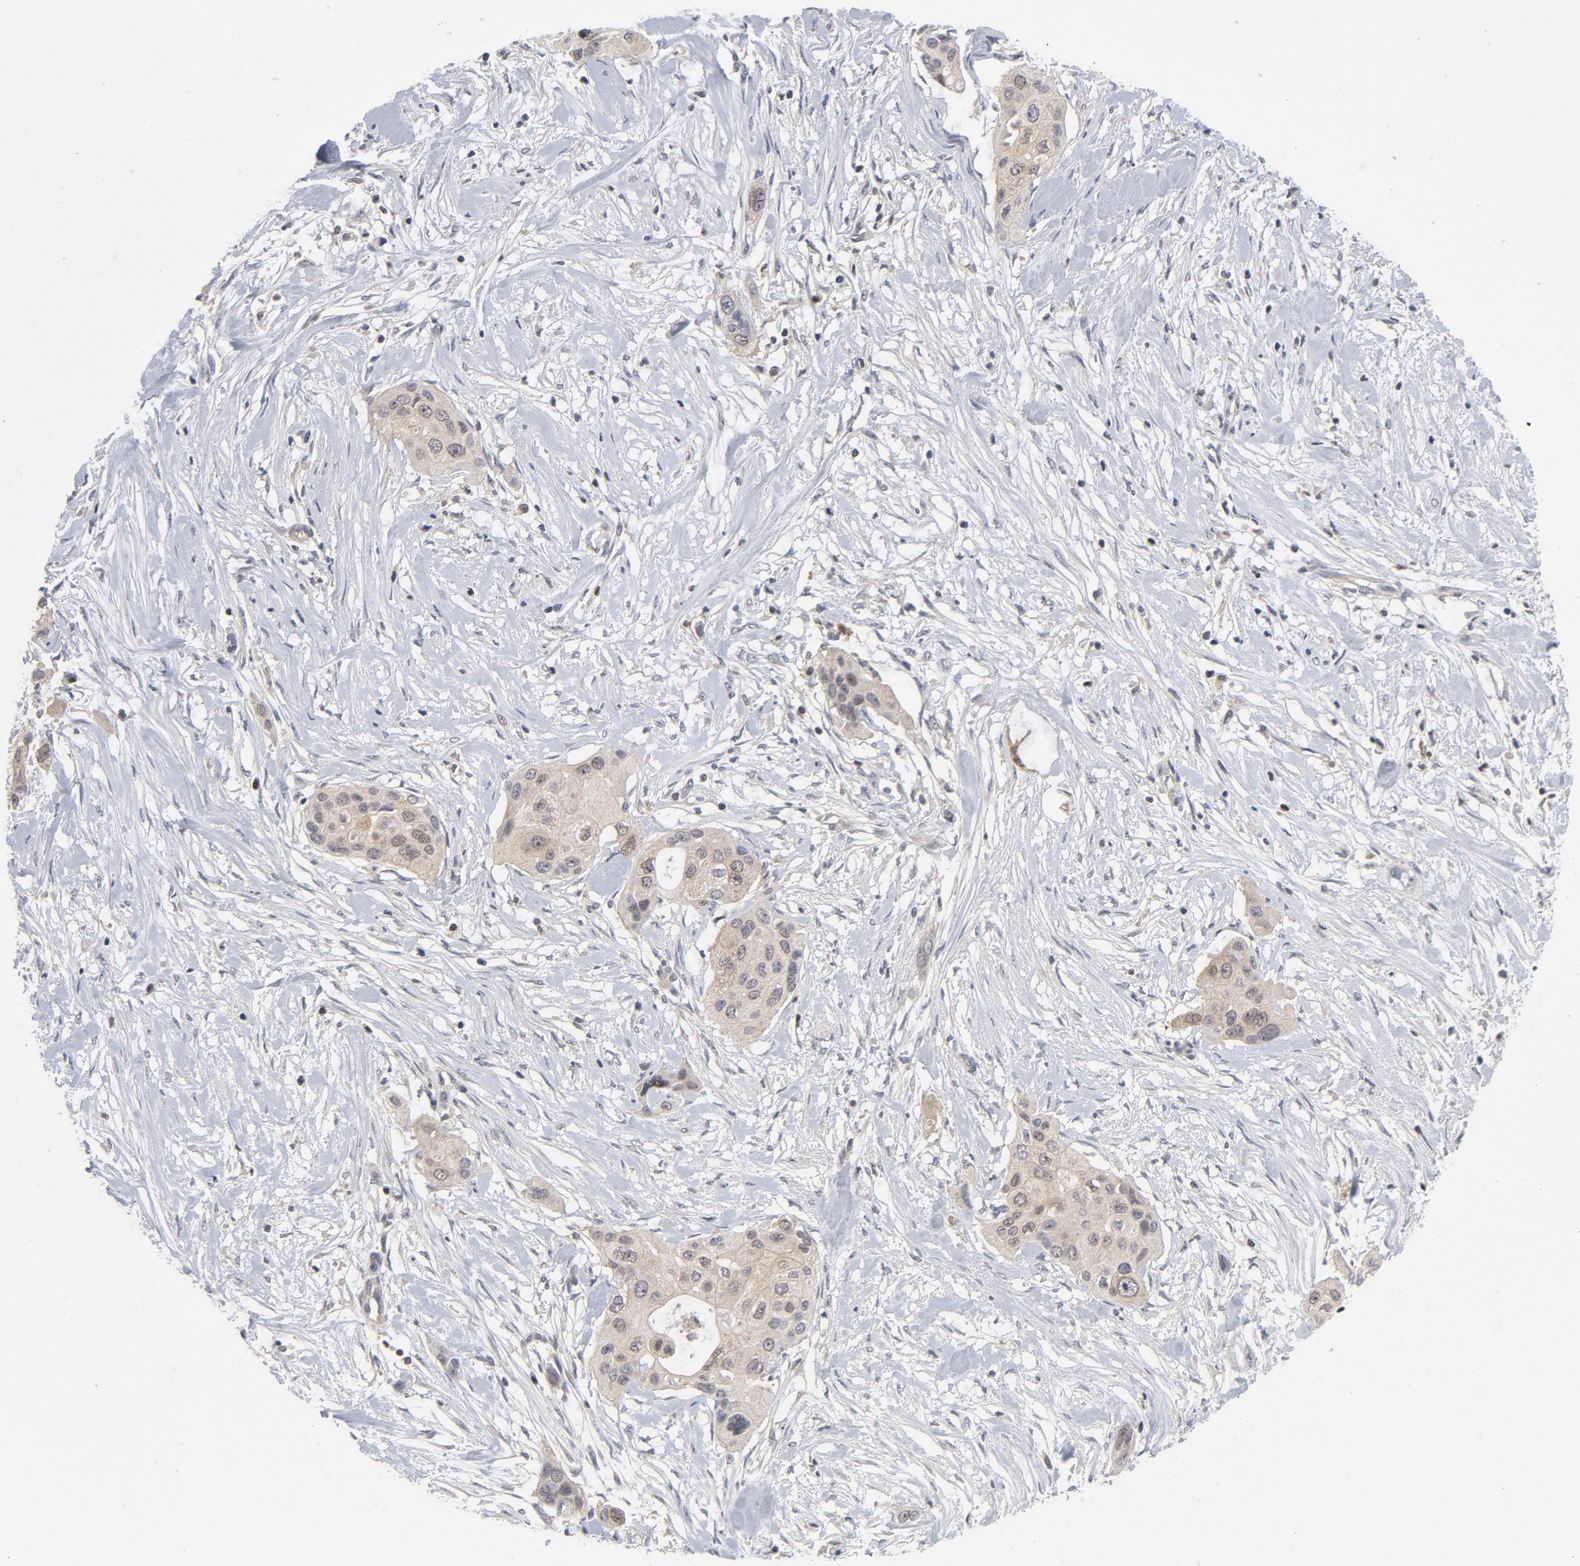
{"staining": {"intensity": "weak", "quantity": ">75%", "location": "cytoplasmic/membranous"}, "tissue": "pancreatic cancer", "cell_type": "Tumor cells", "image_type": "cancer", "snomed": [{"axis": "morphology", "description": "Adenocarcinoma, NOS"}, {"axis": "topography", "description": "Pancreas"}], "caption": "Immunohistochemistry micrograph of neoplastic tissue: pancreatic cancer (adenocarcinoma) stained using IHC reveals low levels of weak protein expression localized specifically in the cytoplasmic/membranous of tumor cells, appearing as a cytoplasmic/membranous brown color.", "gene": "TRADD", "patient": {"sex": "female", "age": 60}}